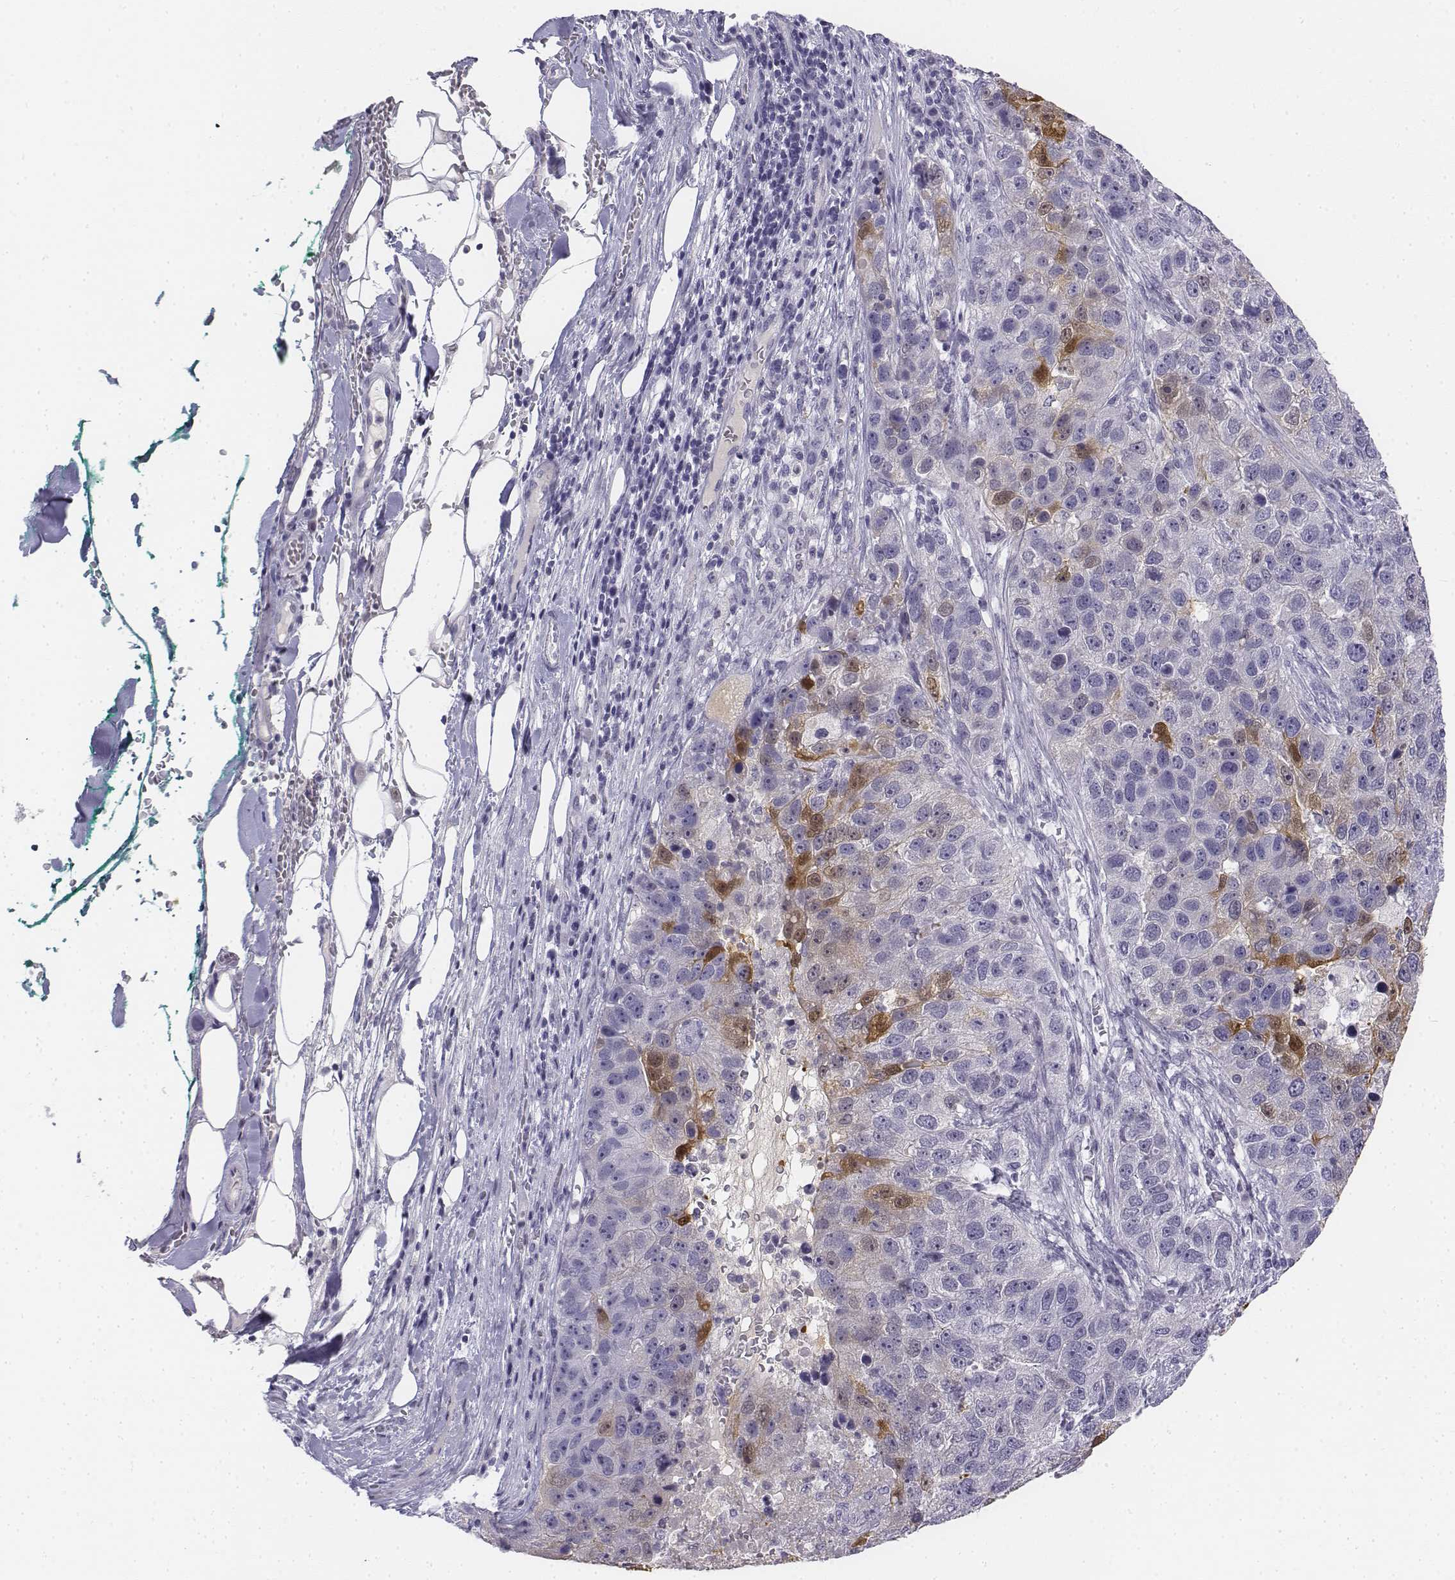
{"staining": {"intensity": "negative", "quantity": "none", "location": "none"}, "tissue": "pancreatic cancer", "cell_type": "Tumor cells", "image_type": "cancer", "snomed": [{"axis": "morphology", "description": "Adenocarcinoma, NOS"}, {"axis": "topography", "description": "Pancreas"}], "caption": "Tumor cells show no significant staining in pancreatic cancer (adenocarcinoma). (Brightfield microscopy of DAB IHC at high magnification).", "gene": "UCN2", "patient": {"sex": "female", "age": 61}}